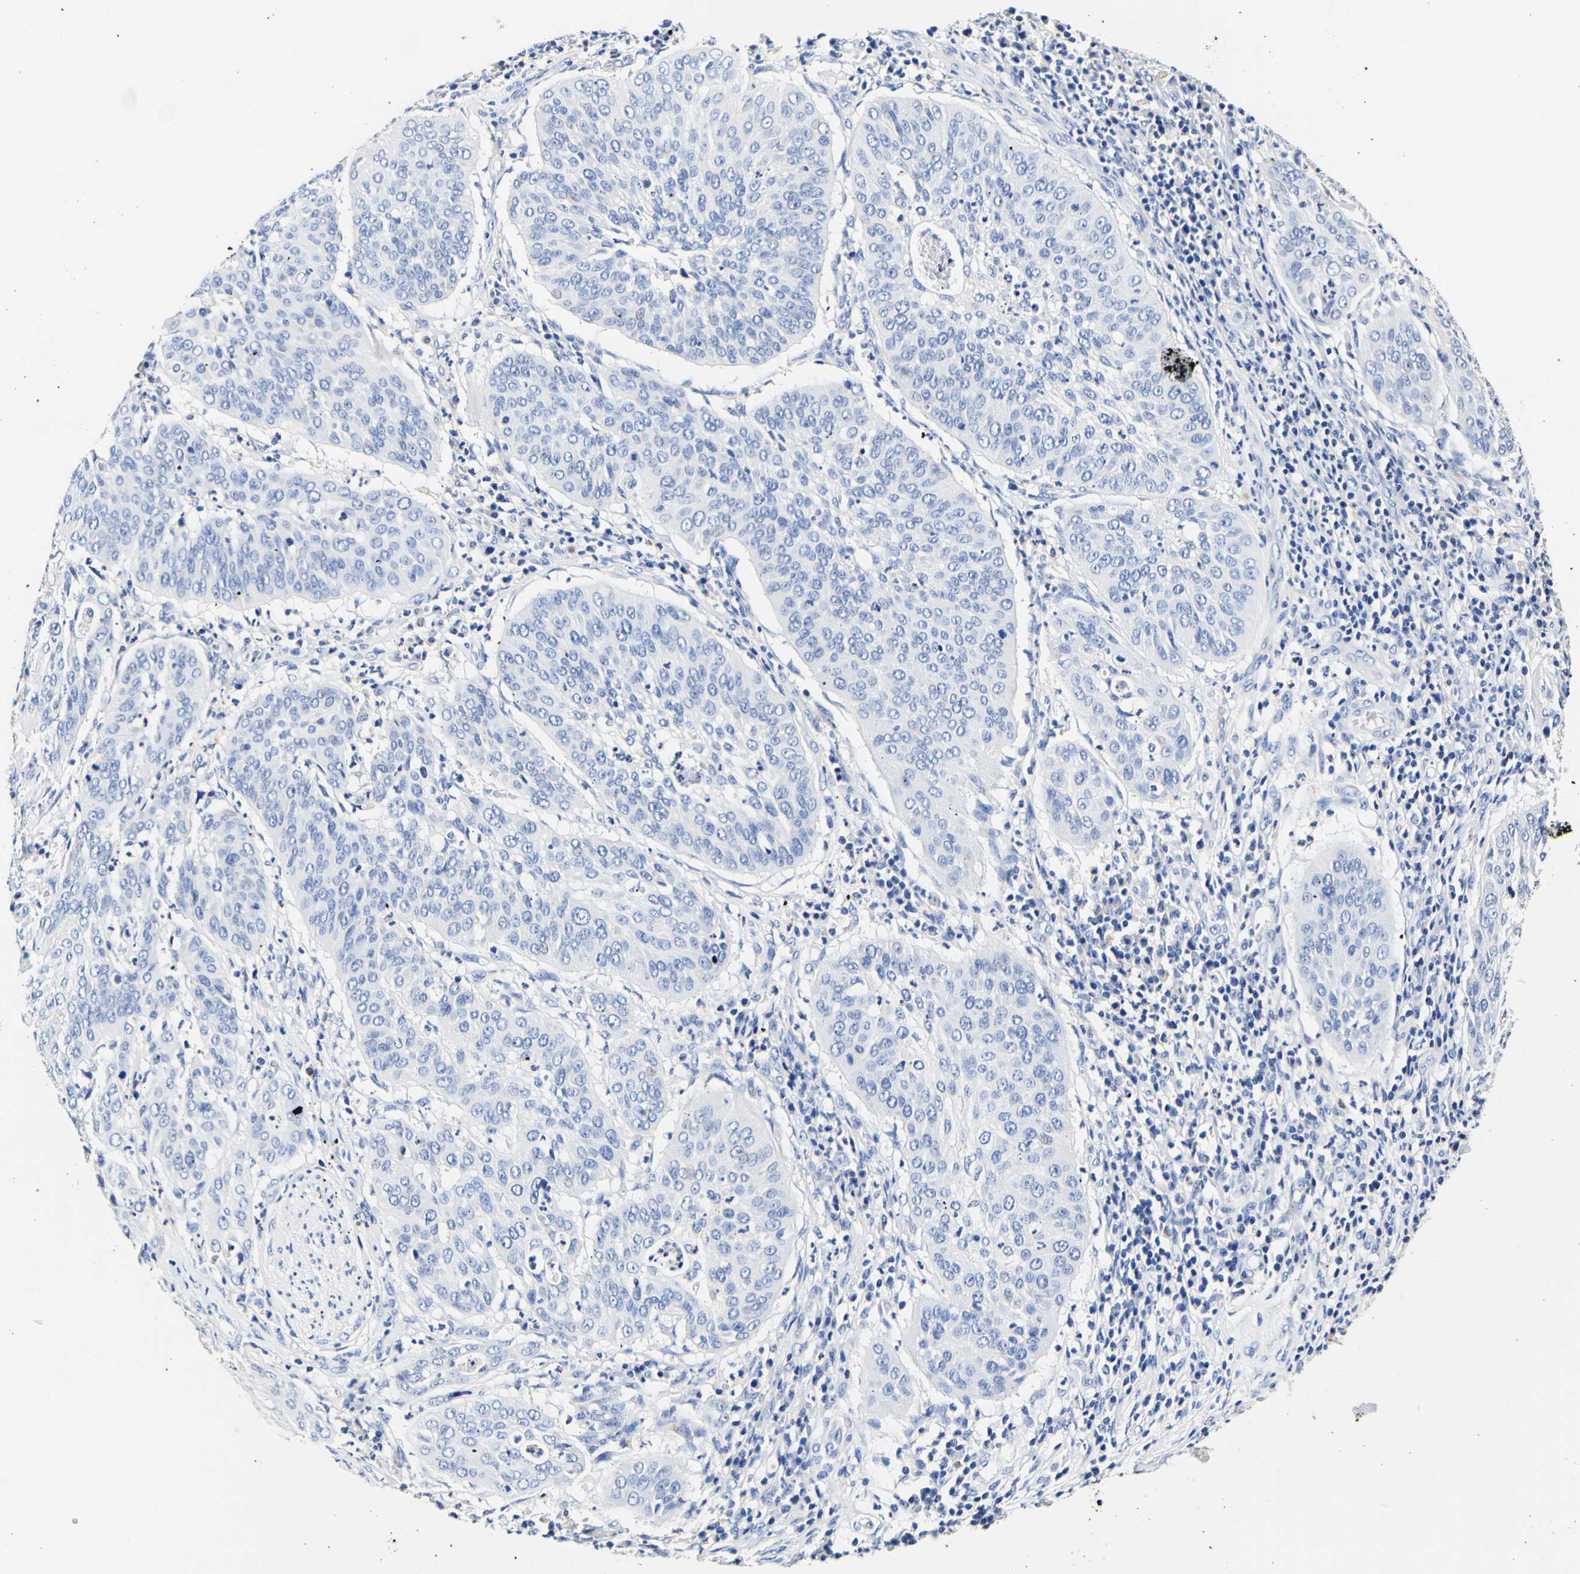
{"staining": {"intensity": "negative", "quantity": "none", "location": "none"}, "tissue": "cervical cancer", "cell_type": "Tumor cells", "image_type": "cancer", "snomed": [{"axis": "morphology", "description": "Normal tissue, NOS"}, {"axis": "morphology", "description": "Squamous cell carcinoma, NOS"}, {"axis": "topography", "description": "Cervix"}], "caption": "Photomicrograph shows no protein staining in tumor cells of cervical cancer (squamous cell carcinoma) tissue.", "gene": "CAMK4", "patient": {"sex": "female", "age": 39}}